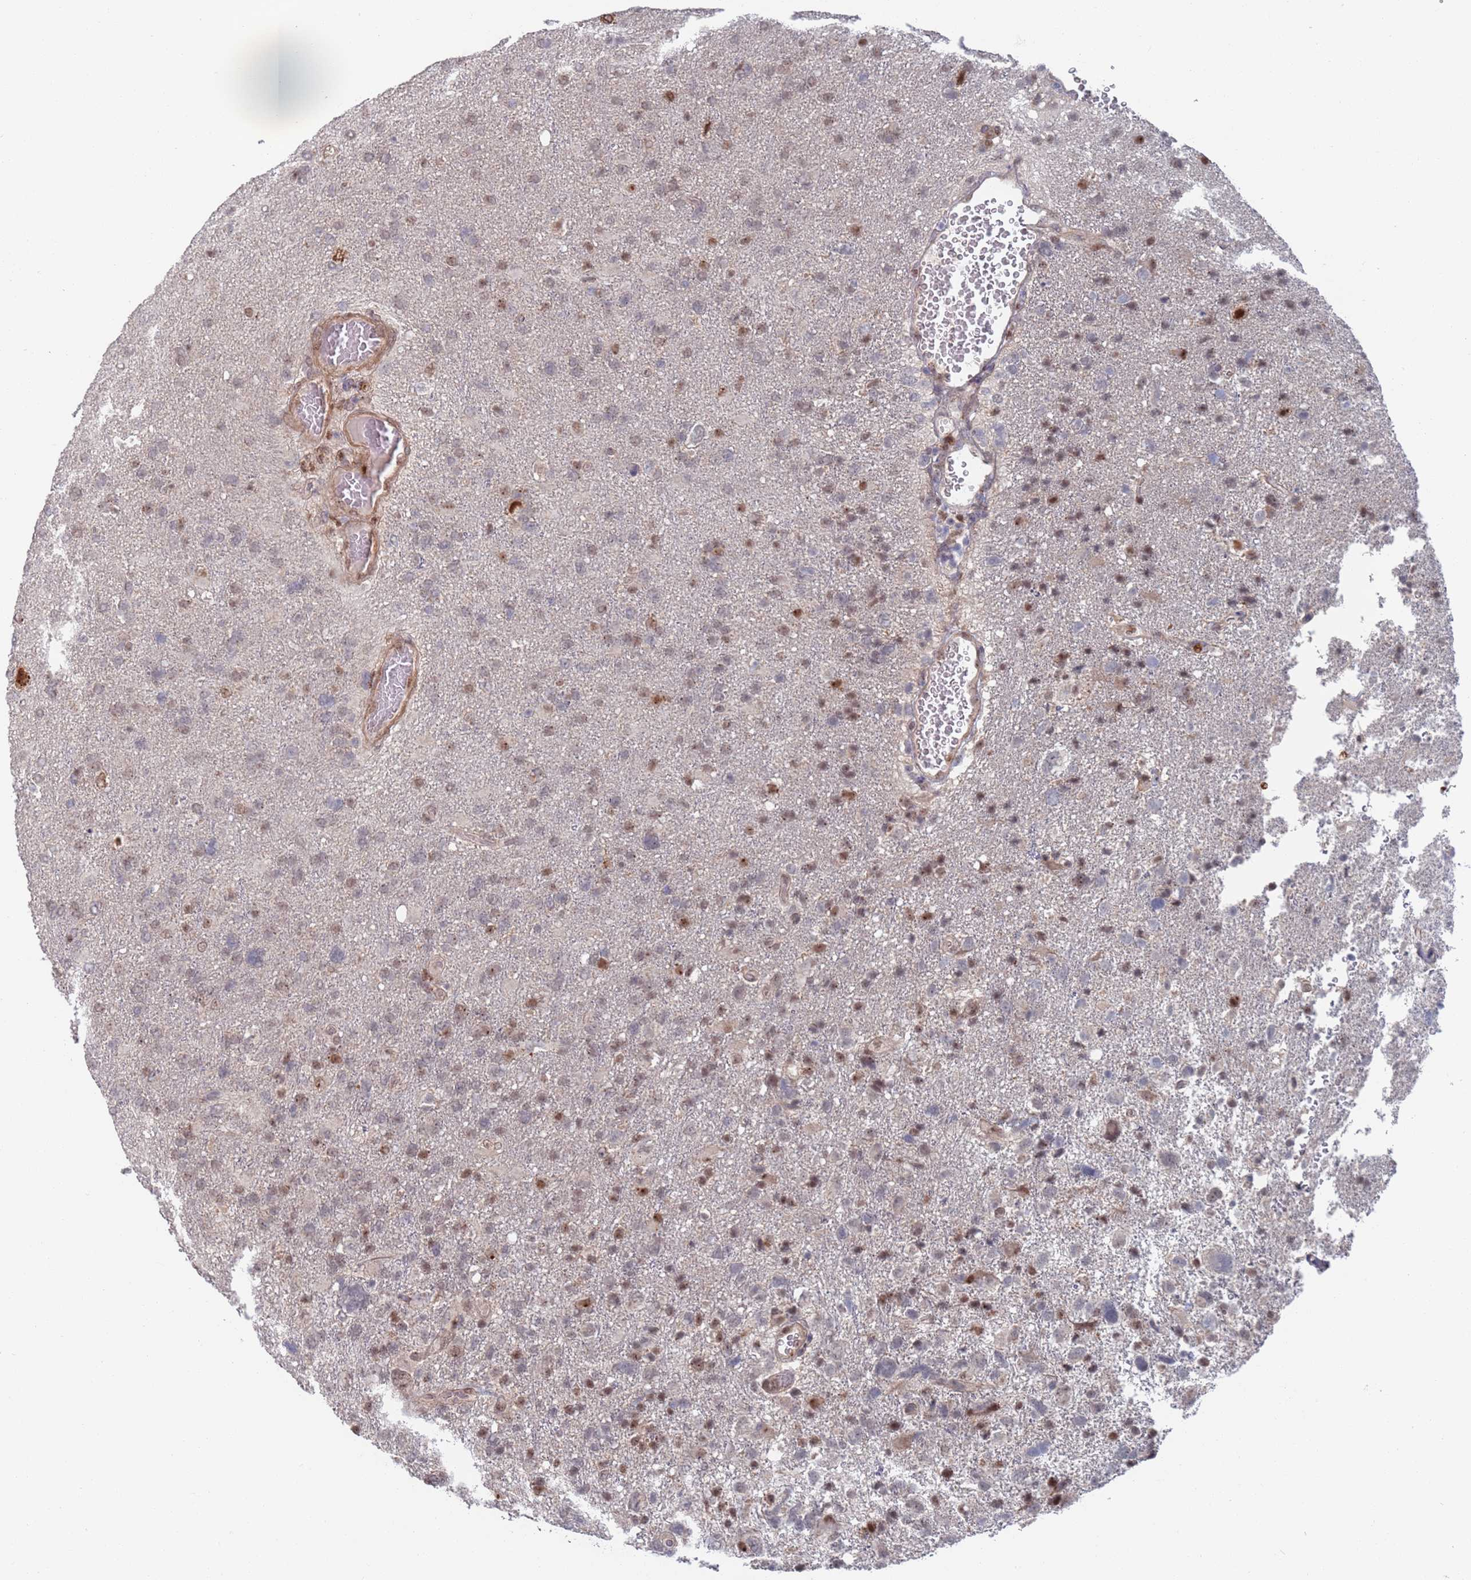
{"staining": {"intensity": "moderate", "quantity": "<25%", "location": "nuclear"}, "tissue": "glioma", "cell_type": "Tumor cells", "image_type": "cancer", "snomed": [{"axis": "morphology", "description": "Glioma, malignant, High grade"}, {"axis": "topography", "description": "Brain"}], "caption": "This photomicrograph demonstrates malignant high-grade glioma stained with IHC to label a protein in brown. The nuclear of tumor cells show moderate positivity for the protein. Nuclei are counter-stained blue.", "gene": "RPP25", "patient": {"sex": "male", "age": 61}}